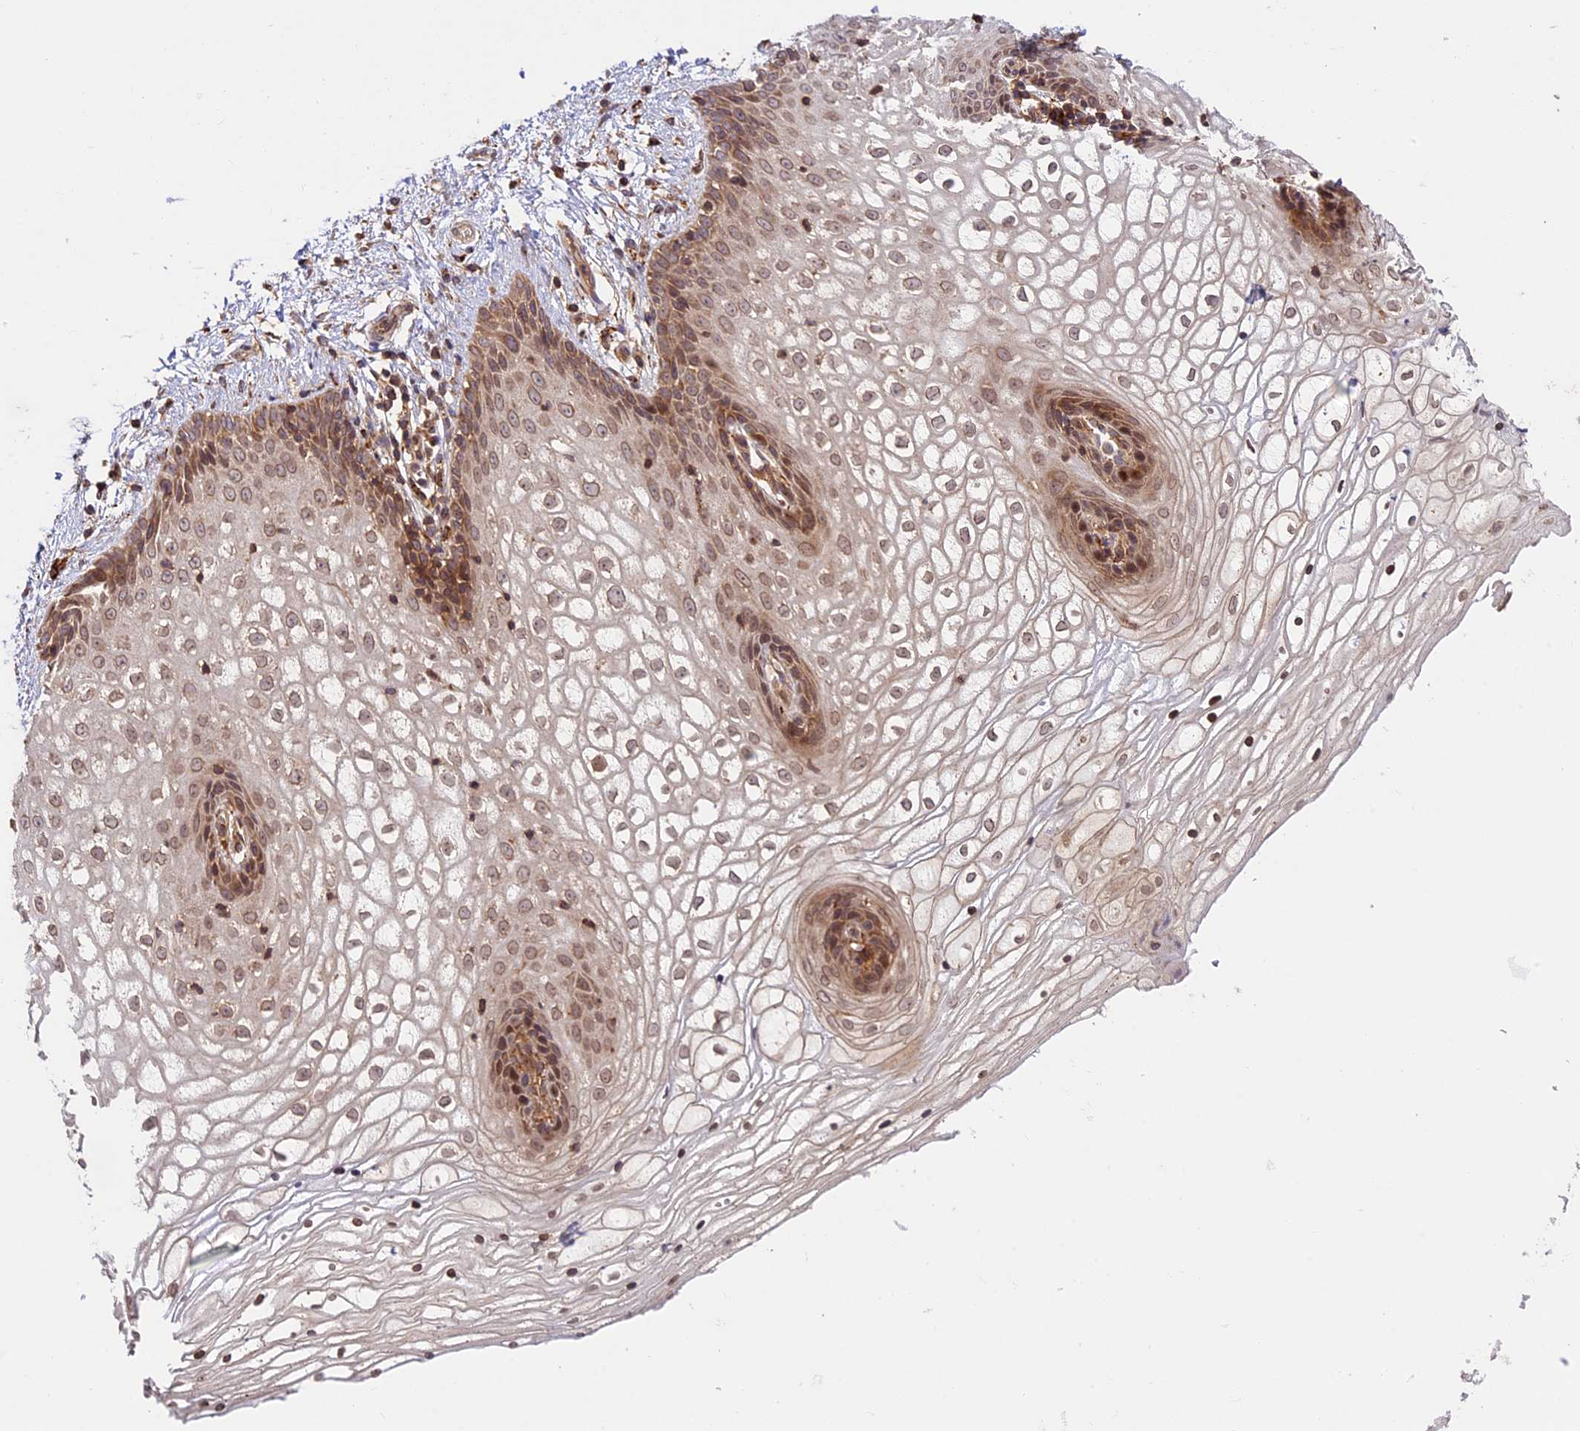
{"staining": {"intensity": "moderate", "quantity": ">75%", "location": "cytoplasmic/membranous,nuclear"}, "tissue": "vagina", "cell_type": "Squamous epithelial cells", "image_type": "normal", "snomed": [{"axis": "morphology", "description": "Normal tissue, NOS"}, {"axis": "topography", "description": "Vagina"}], "caption": "IHC staining of unremarkable vagina, which reveals medium levels of moderate cytoplasmic/membranous,nuclear expression in about >75% of squamous epithelial cells indicating moderate cytoplasmic/membranous,nuclear protein staining. The staining was performed using DAB (brown) for protein detection and nuclei were counterstained in hematoxylin (blue).", "gene": "DGKH", "patient": {"sex": "female", "age": 34}}